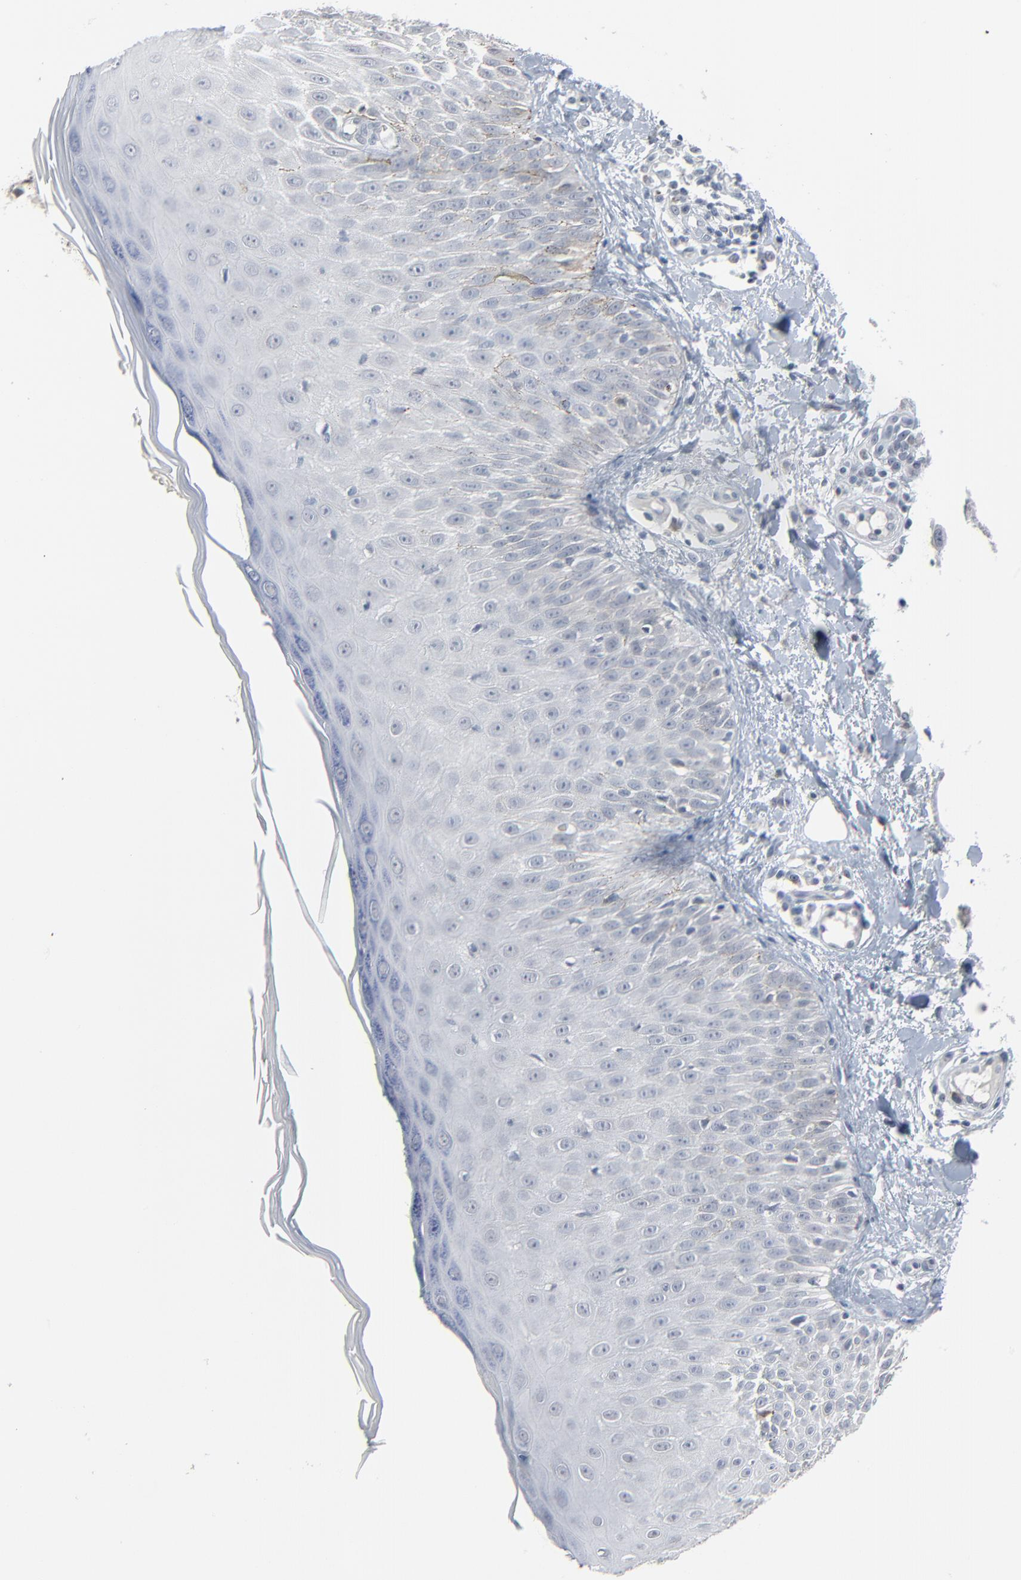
{"staining": {"intensity": "negative", "quantity": "none", "location": "none"}, "tissue": "skin cancer", "cell_type": "Tumor cells", "image_type": "cancer", "snomed": [{"axis": "morphology", "description": "Squamous cell carcinoma, NOS"}, {"axis": "topography", "description": "Skin"}], "caption": "Tumor cells show no significant positivity in skin cancer.", "gene": "SAGE1", "patient": {"sex": "male", "age": 24}}